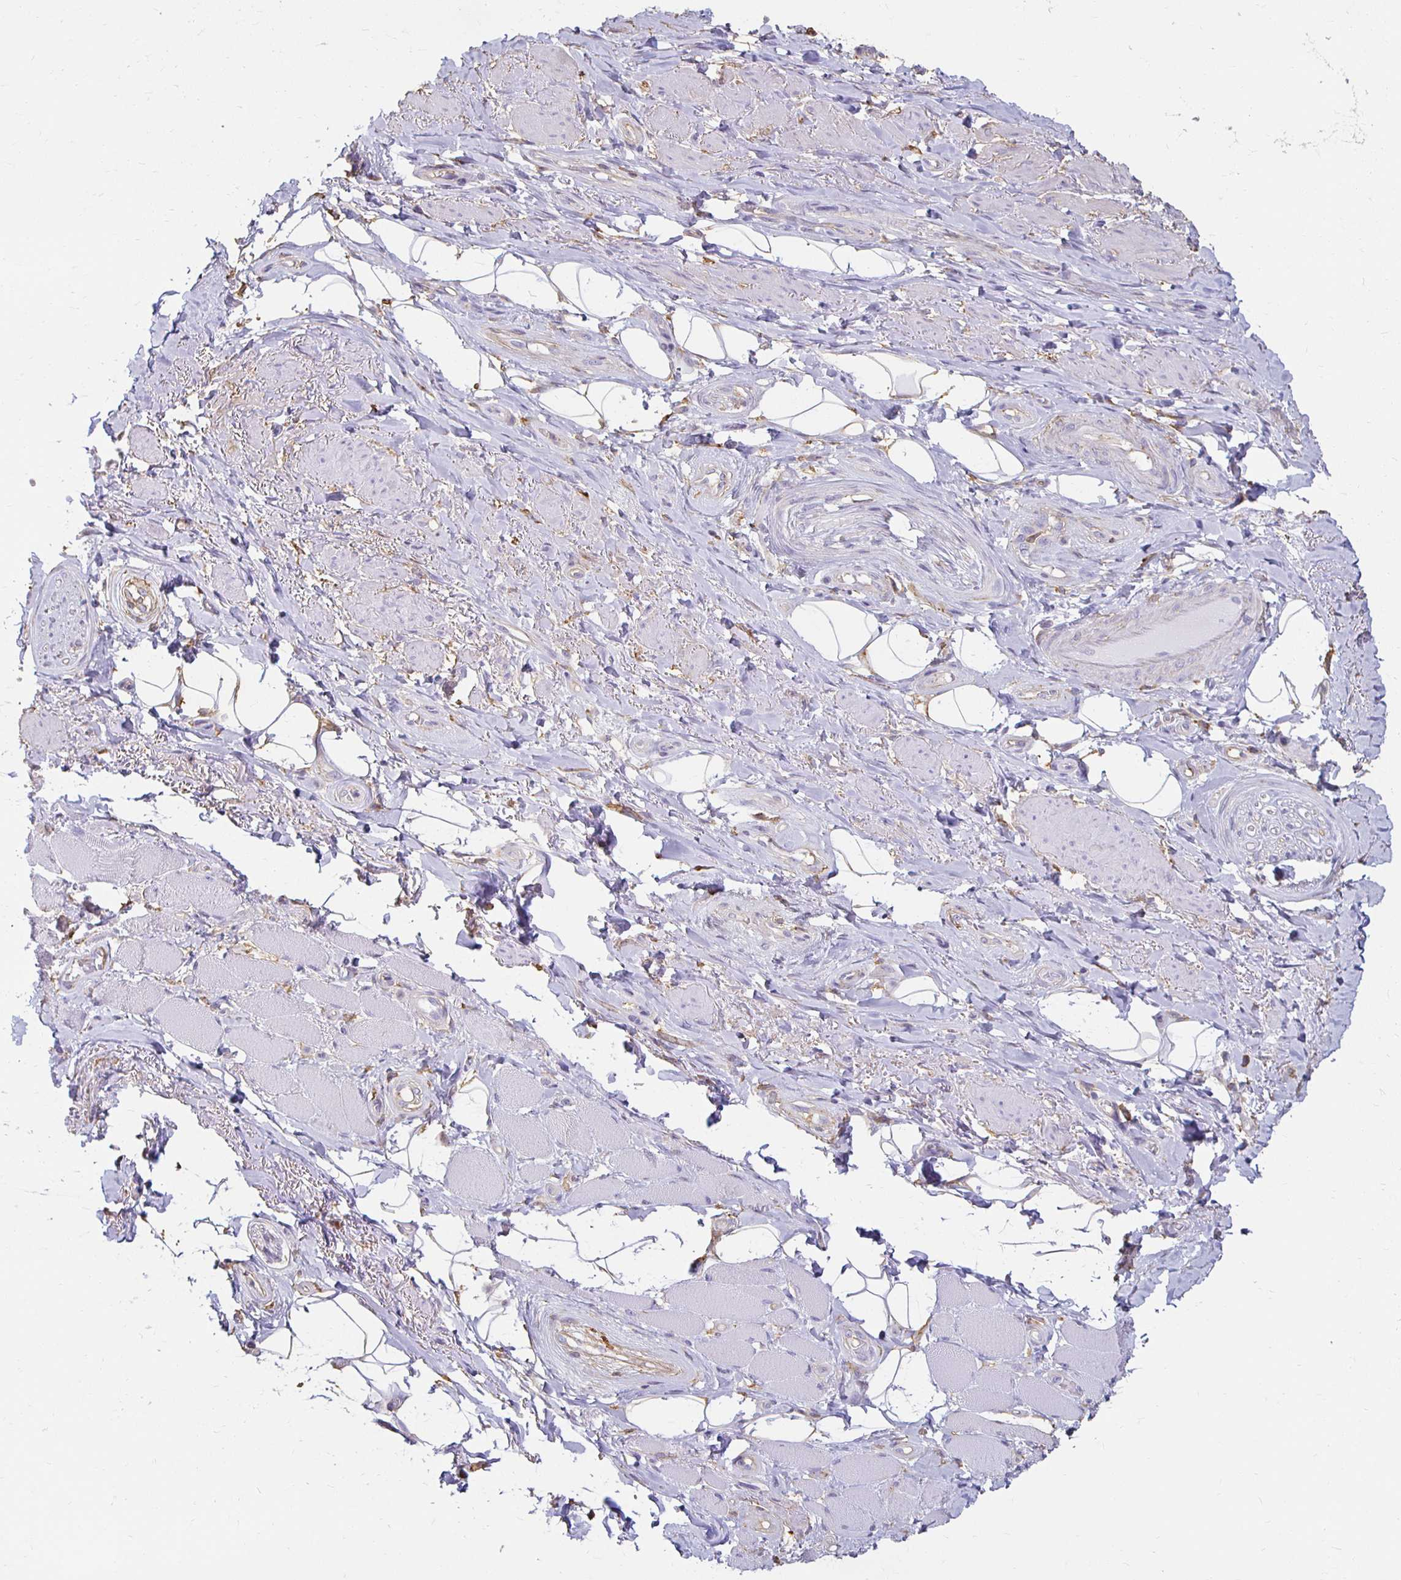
{"staining": {"intensity": "negative", "quantity": "none", "location": "none"}, "tissue": "adipose tissue", "cell_type": "Adipocytes", "image_type": "normal", "snomed": [{"axis": "morphology", "description": "Normal tissue, NOS"}, {"axis": "topography", "description": "Anal"}, {"axis": "topography", "description": "Peripheral nerve tissue"}], "caption": "This image is of benign adipose tissue stained with IHC to label a protein in brown with the nuclei are counter-stained blue. There is no positivity in adipocytes. Brightfield microscopy of IHC stained with DAB (3,3'-diaminobenzidine) (brown) and hematoxylin (blue), captured at high magnification.", "gene": "TAS1R3", "patient": {"sex": "male", "age": 53}}